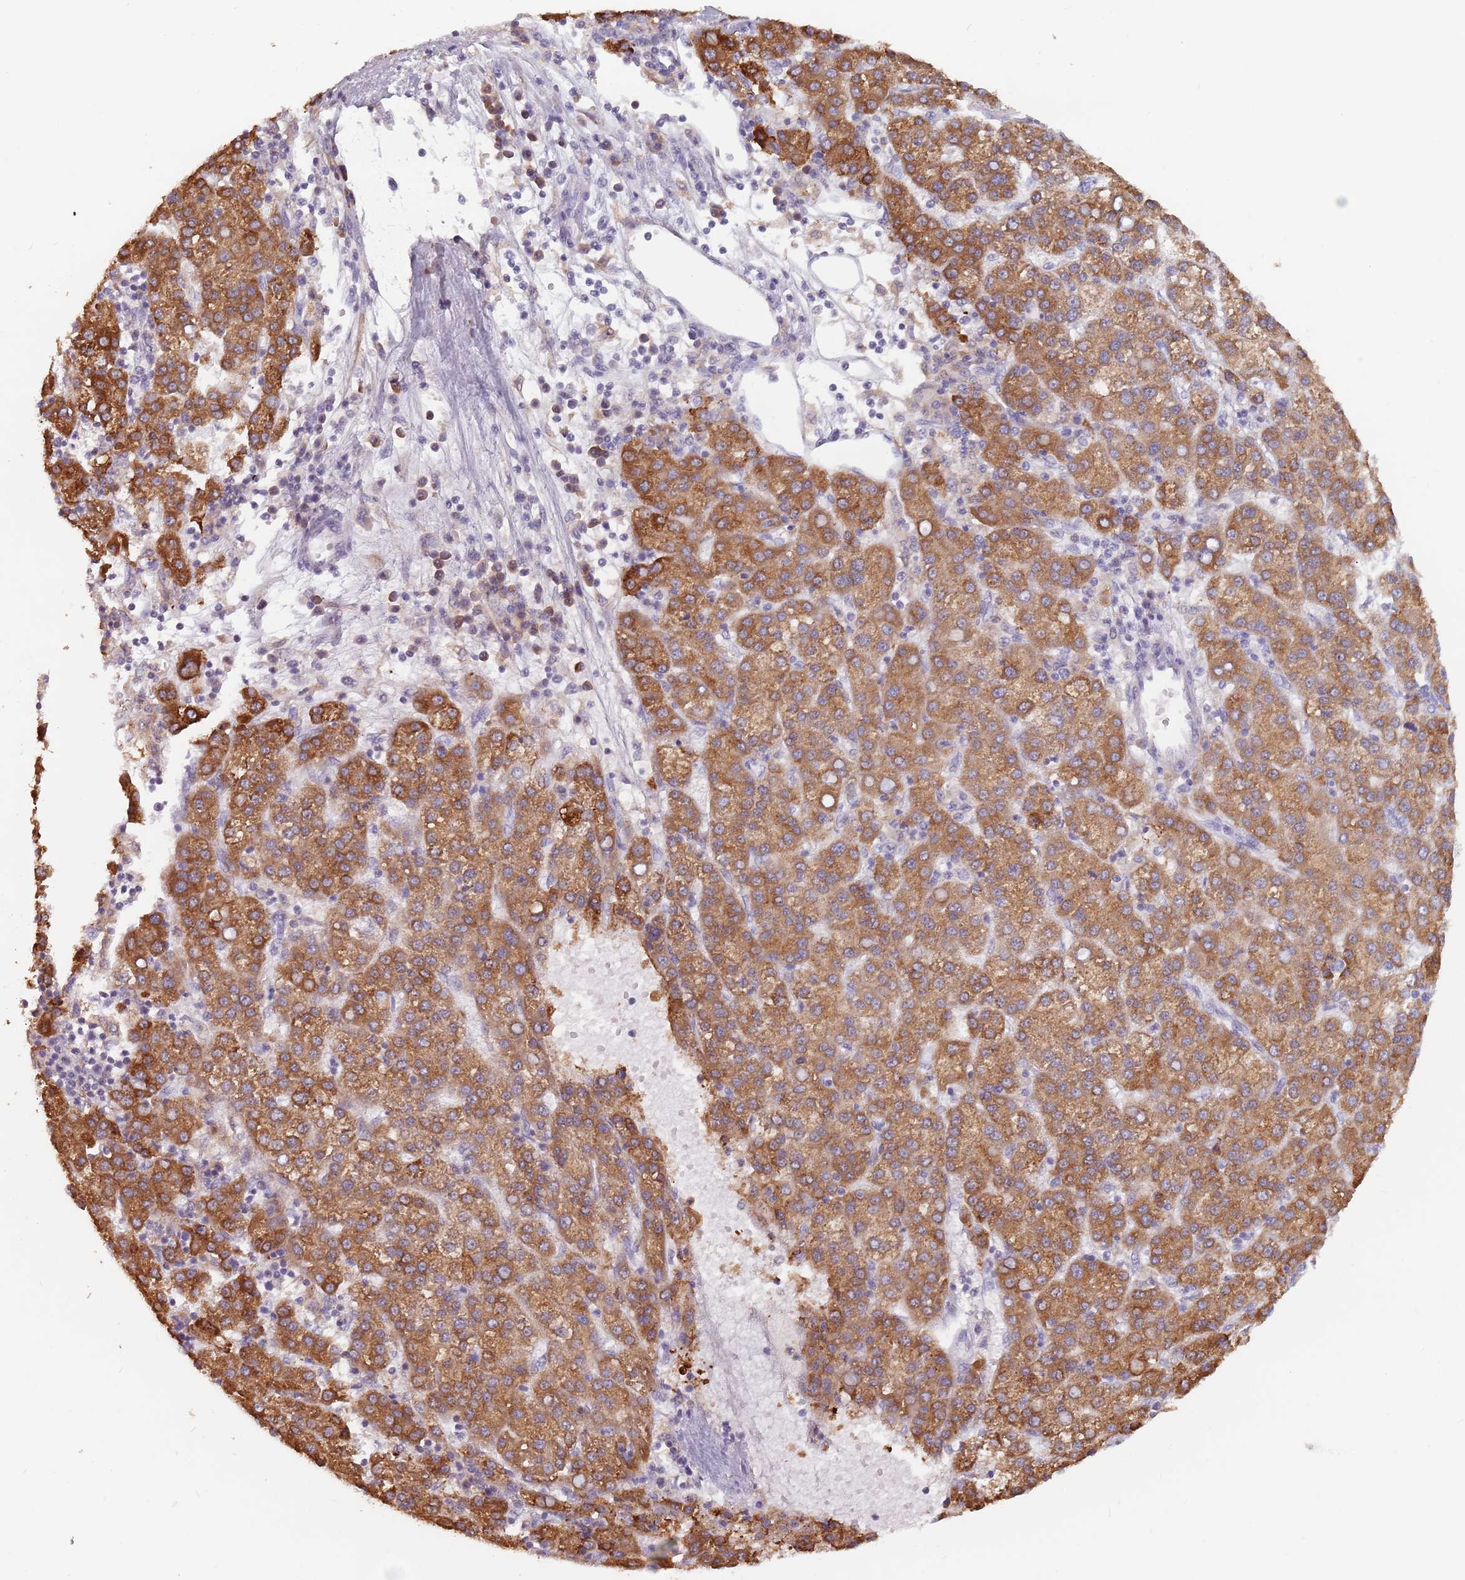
{"staining": {"intensity": "moderate", "quantity": ">75%", "location": "cytoplasmic/membranous"}, "tissue": "liver cancer", "cell_type": "Tumor cells", "image_type": "cancer", "snomed": [{"axis": "morphology", "description": "Carcinoma, Hepatocellular, NOS"}, {"axis": "topography", "description": "Liver"}], "caption": "A histopathology image showing moderate cytoplasmic/membranous positivity in approximately >75% of tumor cells in liver cancer (hepatocellular carcinoma), as visualized by brown immunohistochemical staining.", "gene": "RPS9", "patient": {"sex": "female", "age": 58}}